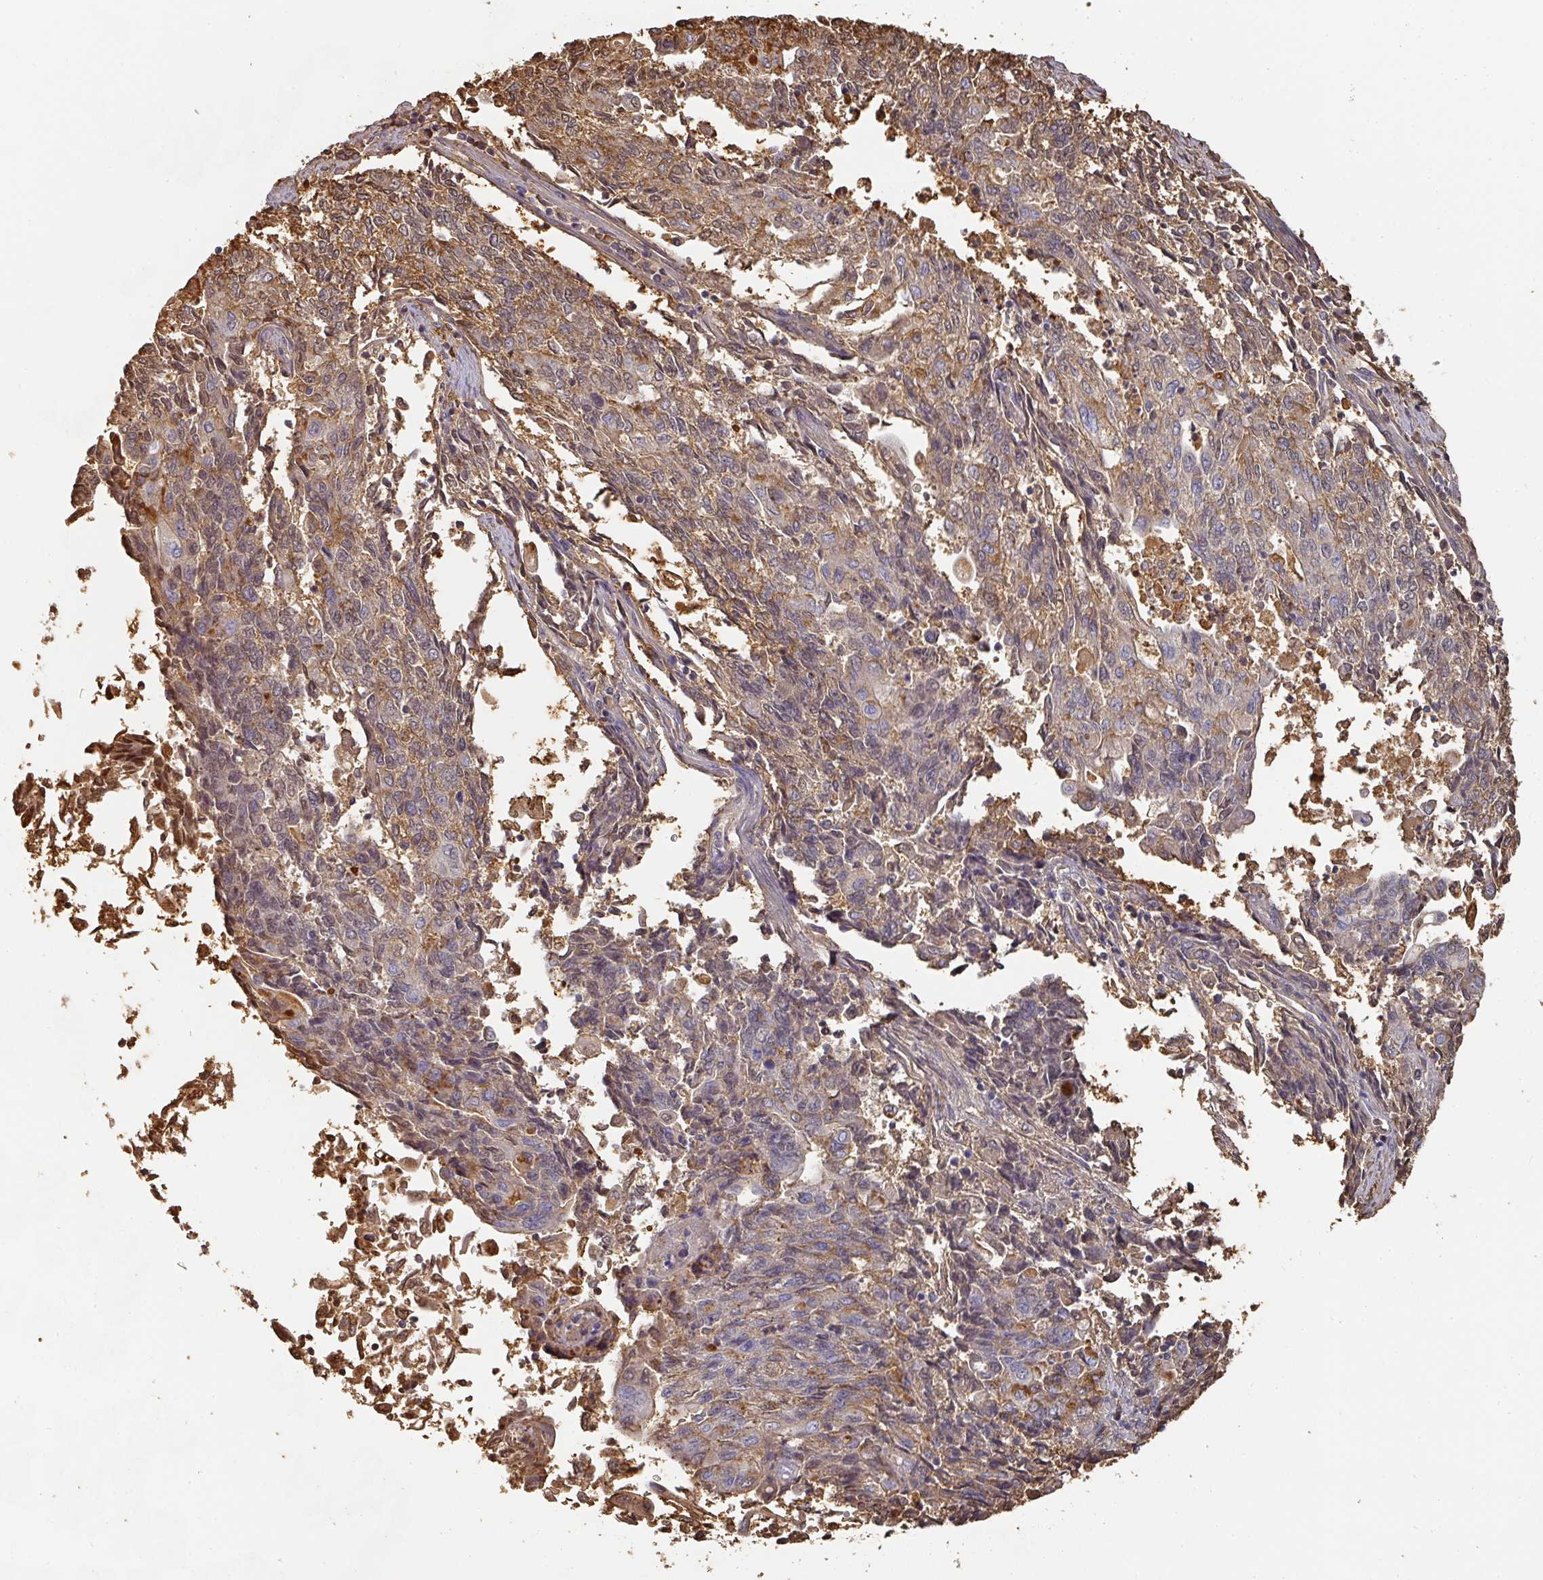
{"staining": {"intensity": "moderate", "quantity": "25%-75%", "location": "cytoplasmic/membranous"}, "tissue": "endometrial cancer", "cell_type": "Tumor cells", "image_type": "cancer", "snomed": [{"axis": "morphology", "description": "Adenocarcinoma, NOS"}, {"axis": "topography", "description": "Endometrium"}], "caption": "A medium amount of moderate cytoplasmic/membranous expression is seen in about 25%-75% of tumor cells in endometrial cancer tissue. Immunohistochemistry (ihc) stains the protein in brown and the nuclei are stained blue.", "gene": "ALB", "patient": {"sex": "female", "age": 54}}